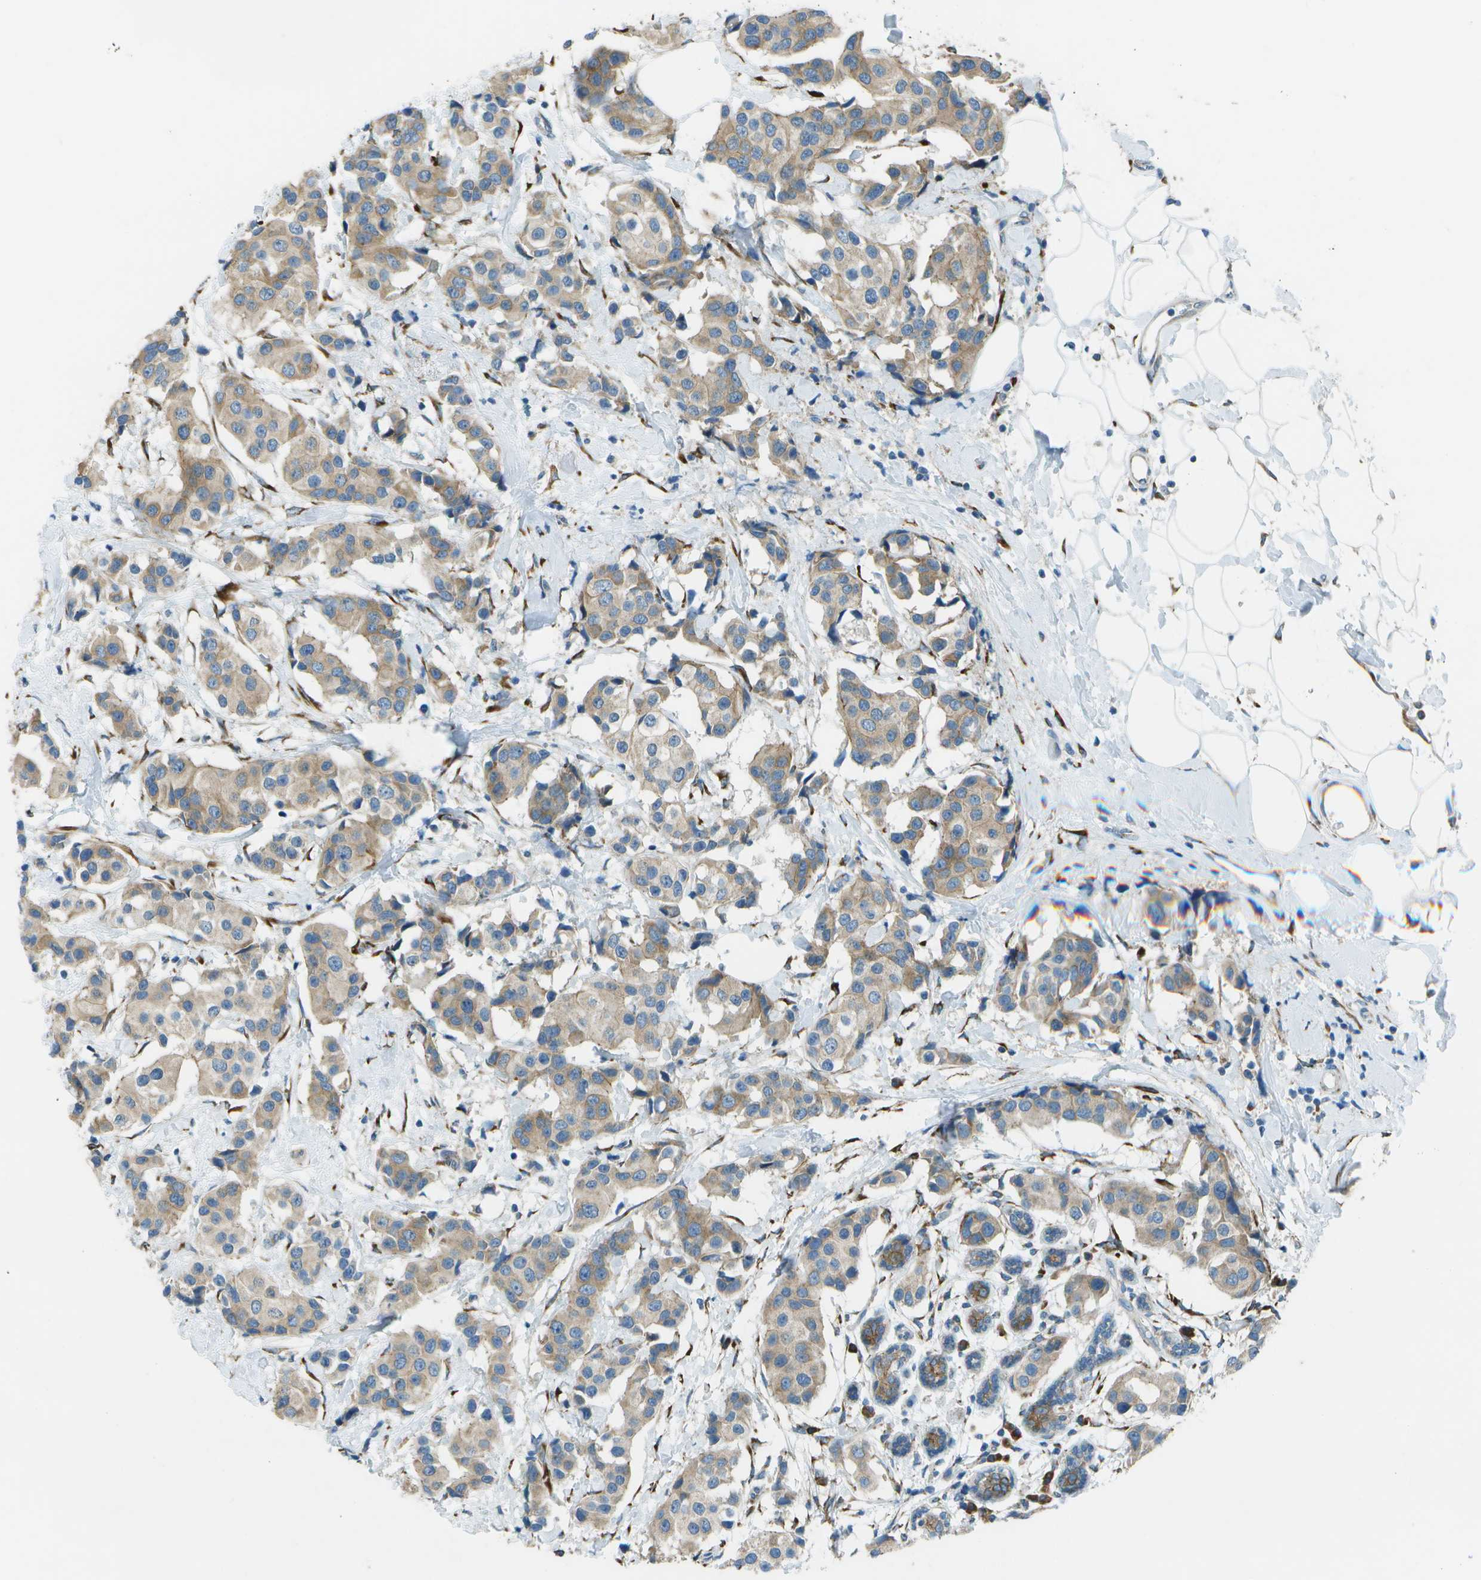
{"staining": {"intensity": "moderate", "quantity": ">75%", "location": "cytoplasmic/membranous"}, "tissue": "breast cancer", "cell_type": "Tumor cells", "image_type": "cancer", "snomed": [{"axis": "morphology", "description": "Normal tissue, NOS"}, {"axis": "morphology", "description": "Duct carcinoma"}, {"axis": "topography", "description": "Breast"}], "caption": "DAB (3,3'-diaminobenzidine) immunohistochemical staining of infiltrating ductal carcinoma (breast) displays moderate cytoplasmic/membranous protein positivity in approximately >75% of tumor cells. (Stains: DAB (3,3'-diaminobenzidine) in brown, nuclei in blue, Microscopy: brightfield microscopy at high magnification).", "gene": "KCTD3", "patient": {"sex": "female", "age": 39}}